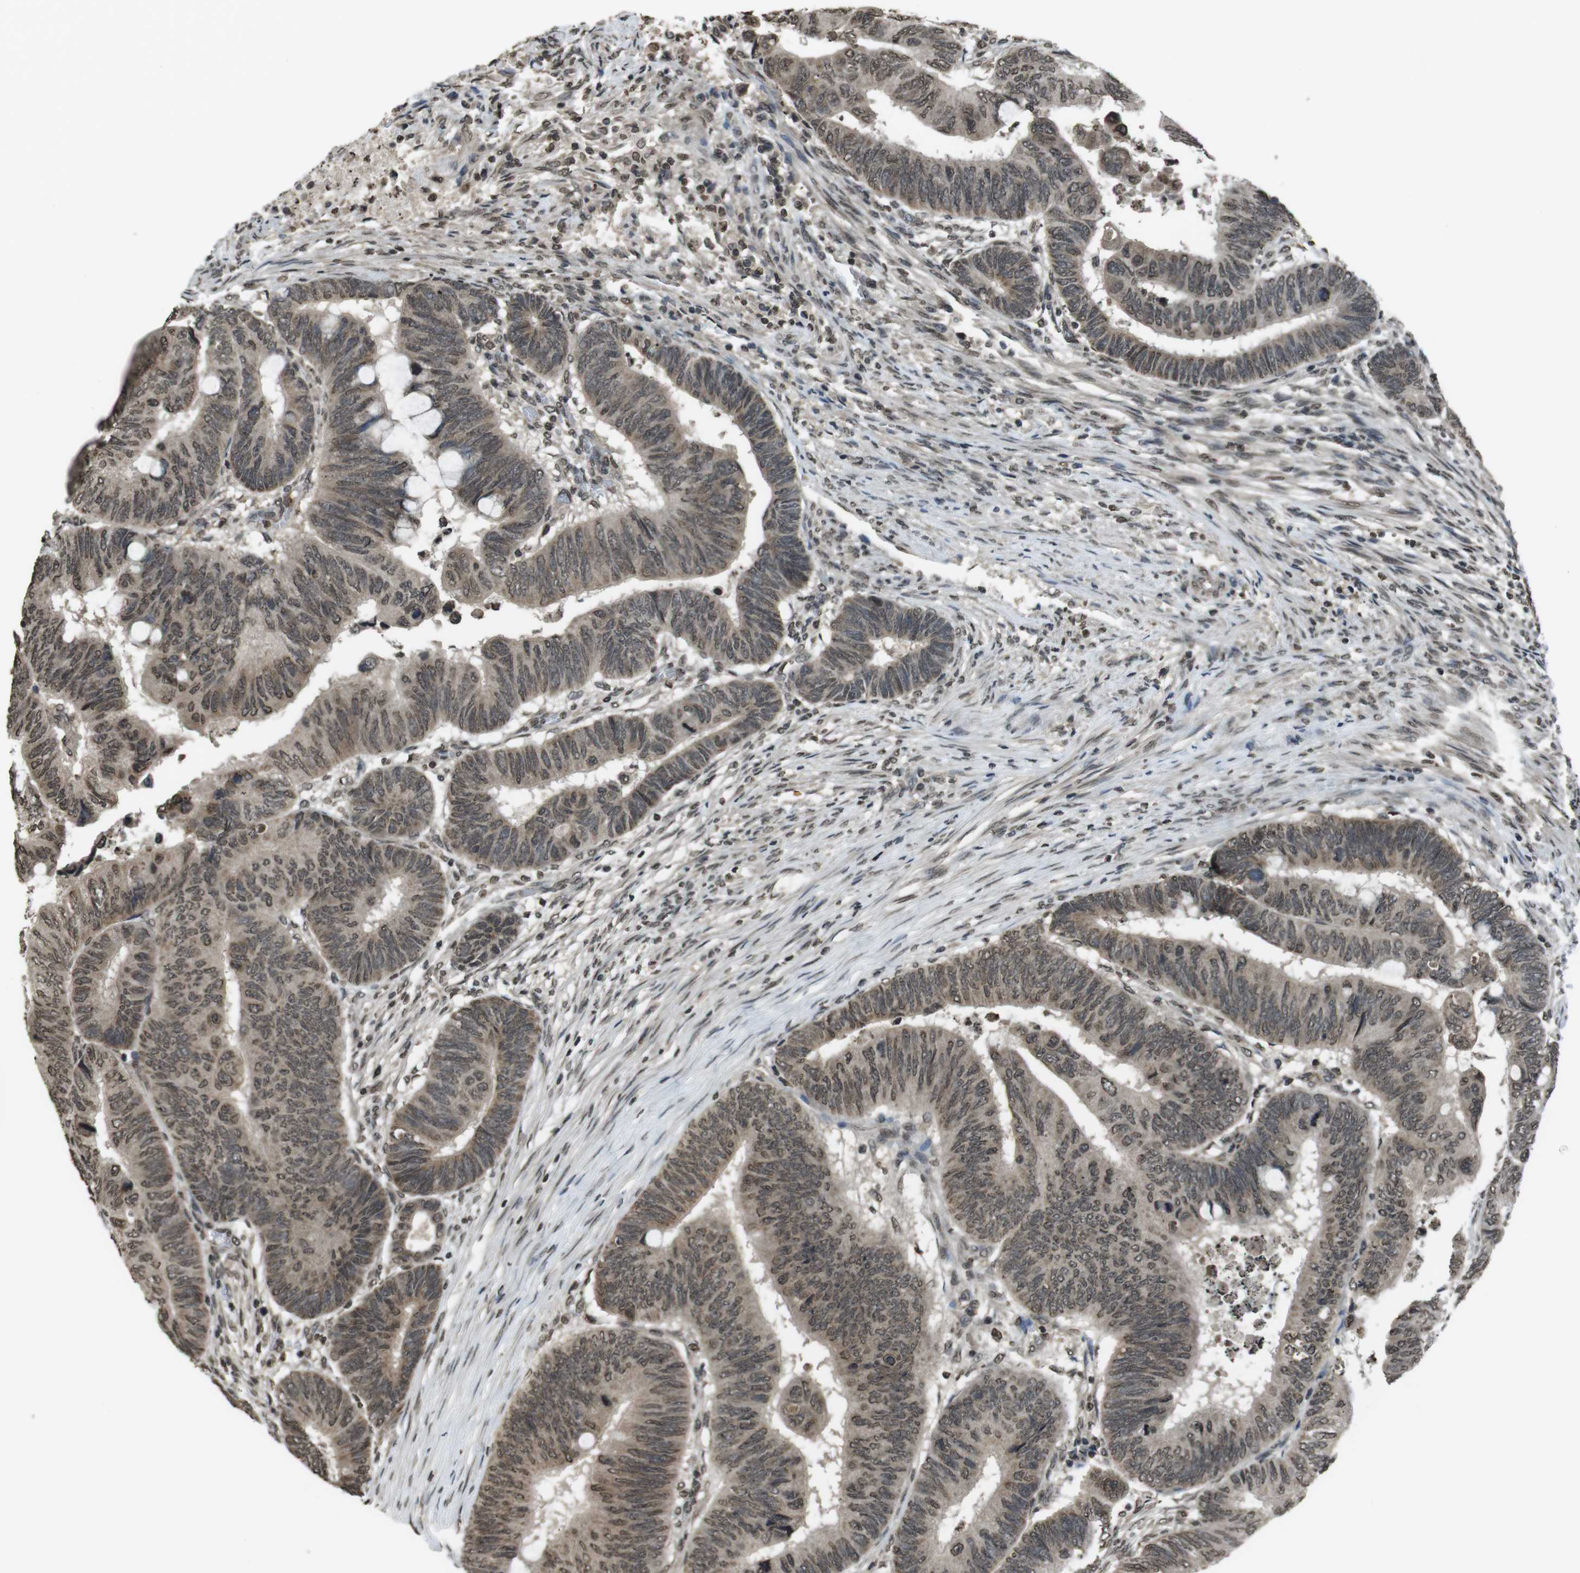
{"staining": {"intensity": "moderate", "quantity": "25%-75%", "location": "nuclear"}, "tissue": "colorectal cancer", "cell_type": "Tumor cells", "image_type": "cancer", "snomed": [{"axis": "morphology", "description": "Normal tissue, NOS"}, {"axis": "morphology", "description": "Adenocarcinoma, NOS"}, {"axis": "topography", "description": "Rectum"}, {"axis": "topography", "description": "Peripheral nerve tissue"}], "caption": "Human colorectal cancer stained with a protein marker displays moderate staining in tumor cells.", "gene": "MAF", "patient": {"sex": "male", "age": 92}}